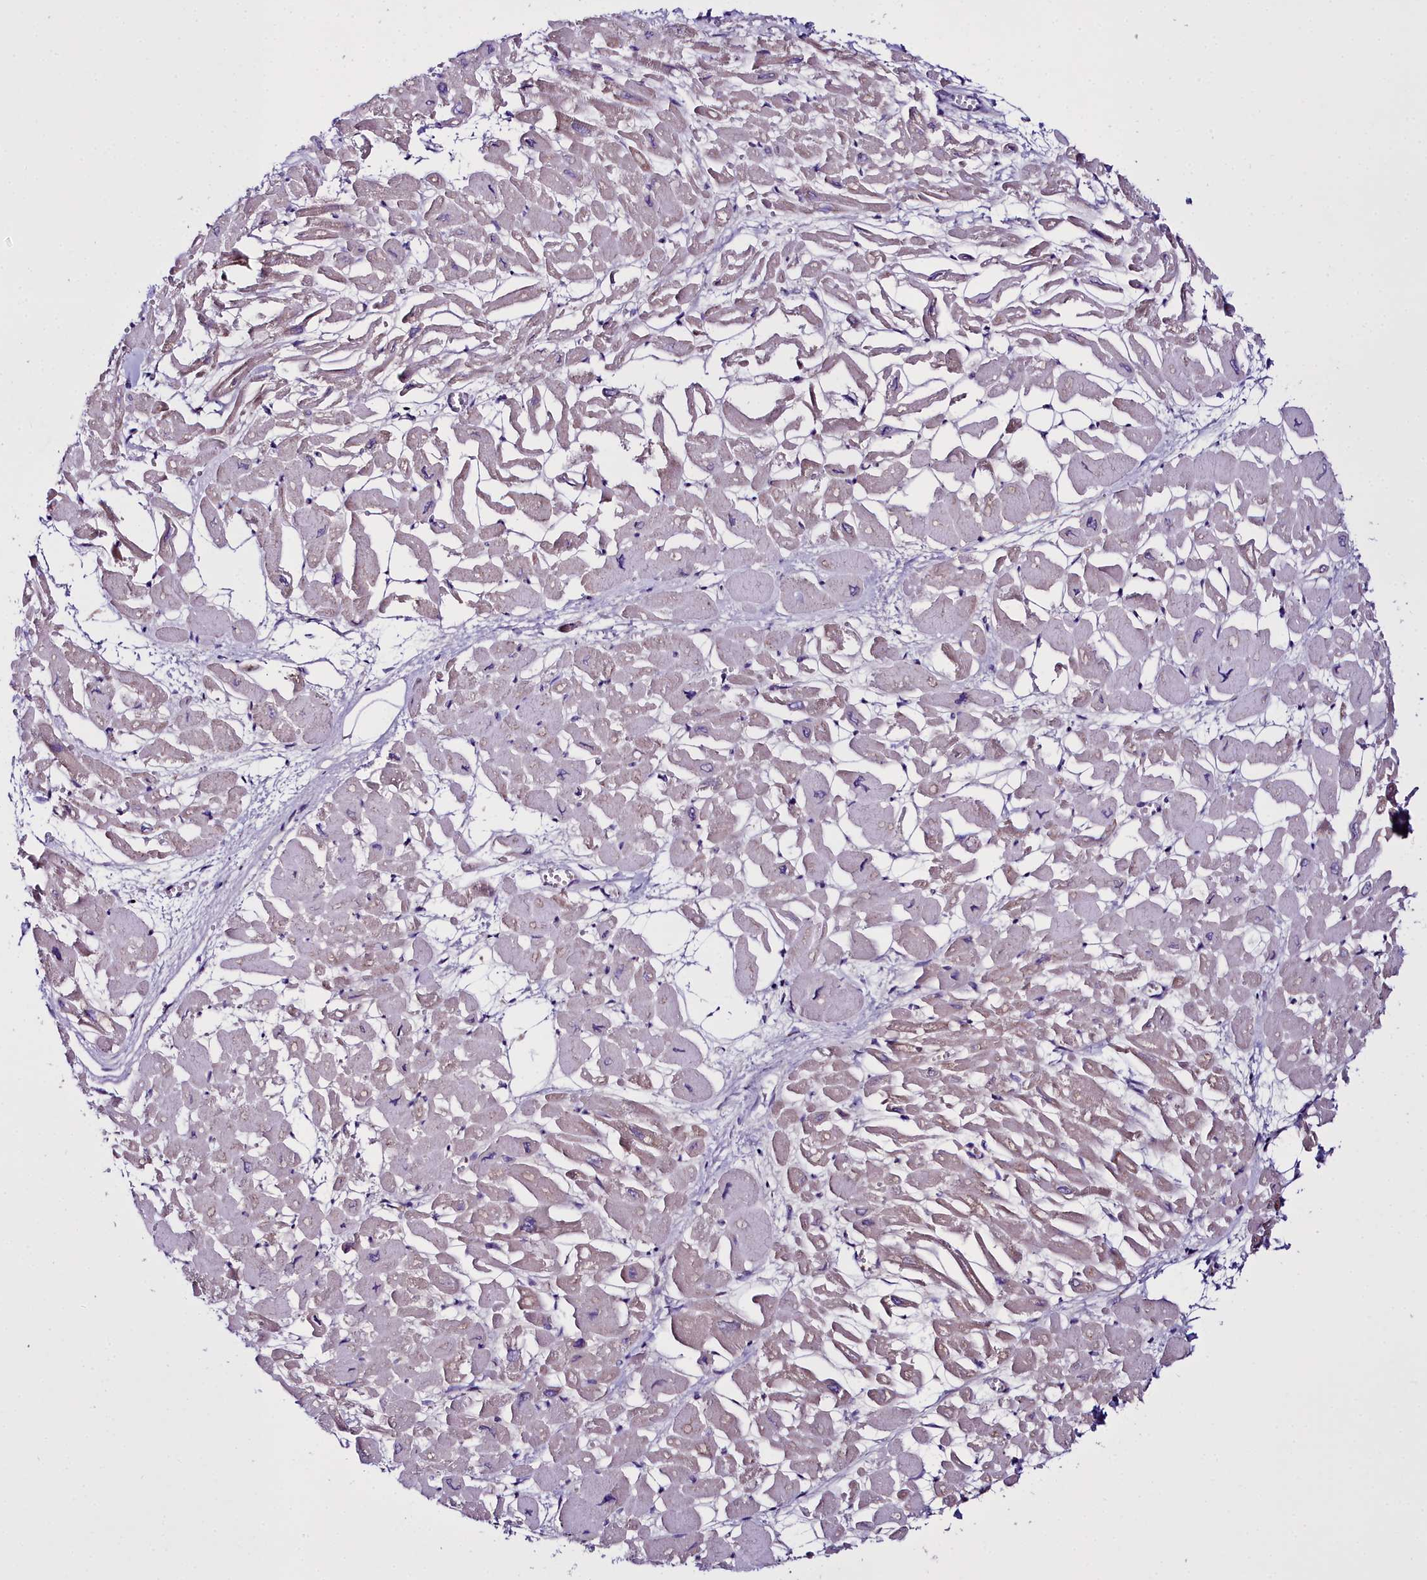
{"staining": {"intensity": "weak", "quantity": "25%-75%", "location": "cytoplasmic/membranous"}, "tissue": "heart muscle", "cell_type": "Cardiomyocytes", "image_type": "normal", "snomed": [{"axis": "morphology", "description": "Normal tissue, NOS"}, {"axis": "topography", "description": "Heart"}], "caption": "Immunohistochemical staining of unremarkable human heart muscle exhibits low levels of weak cytoplasmic/membranous positivity in approximately 25%-75% of cardiomyocytes.", "gene": "WDFY3", "patient": {"sex": "male", "age": 54}}